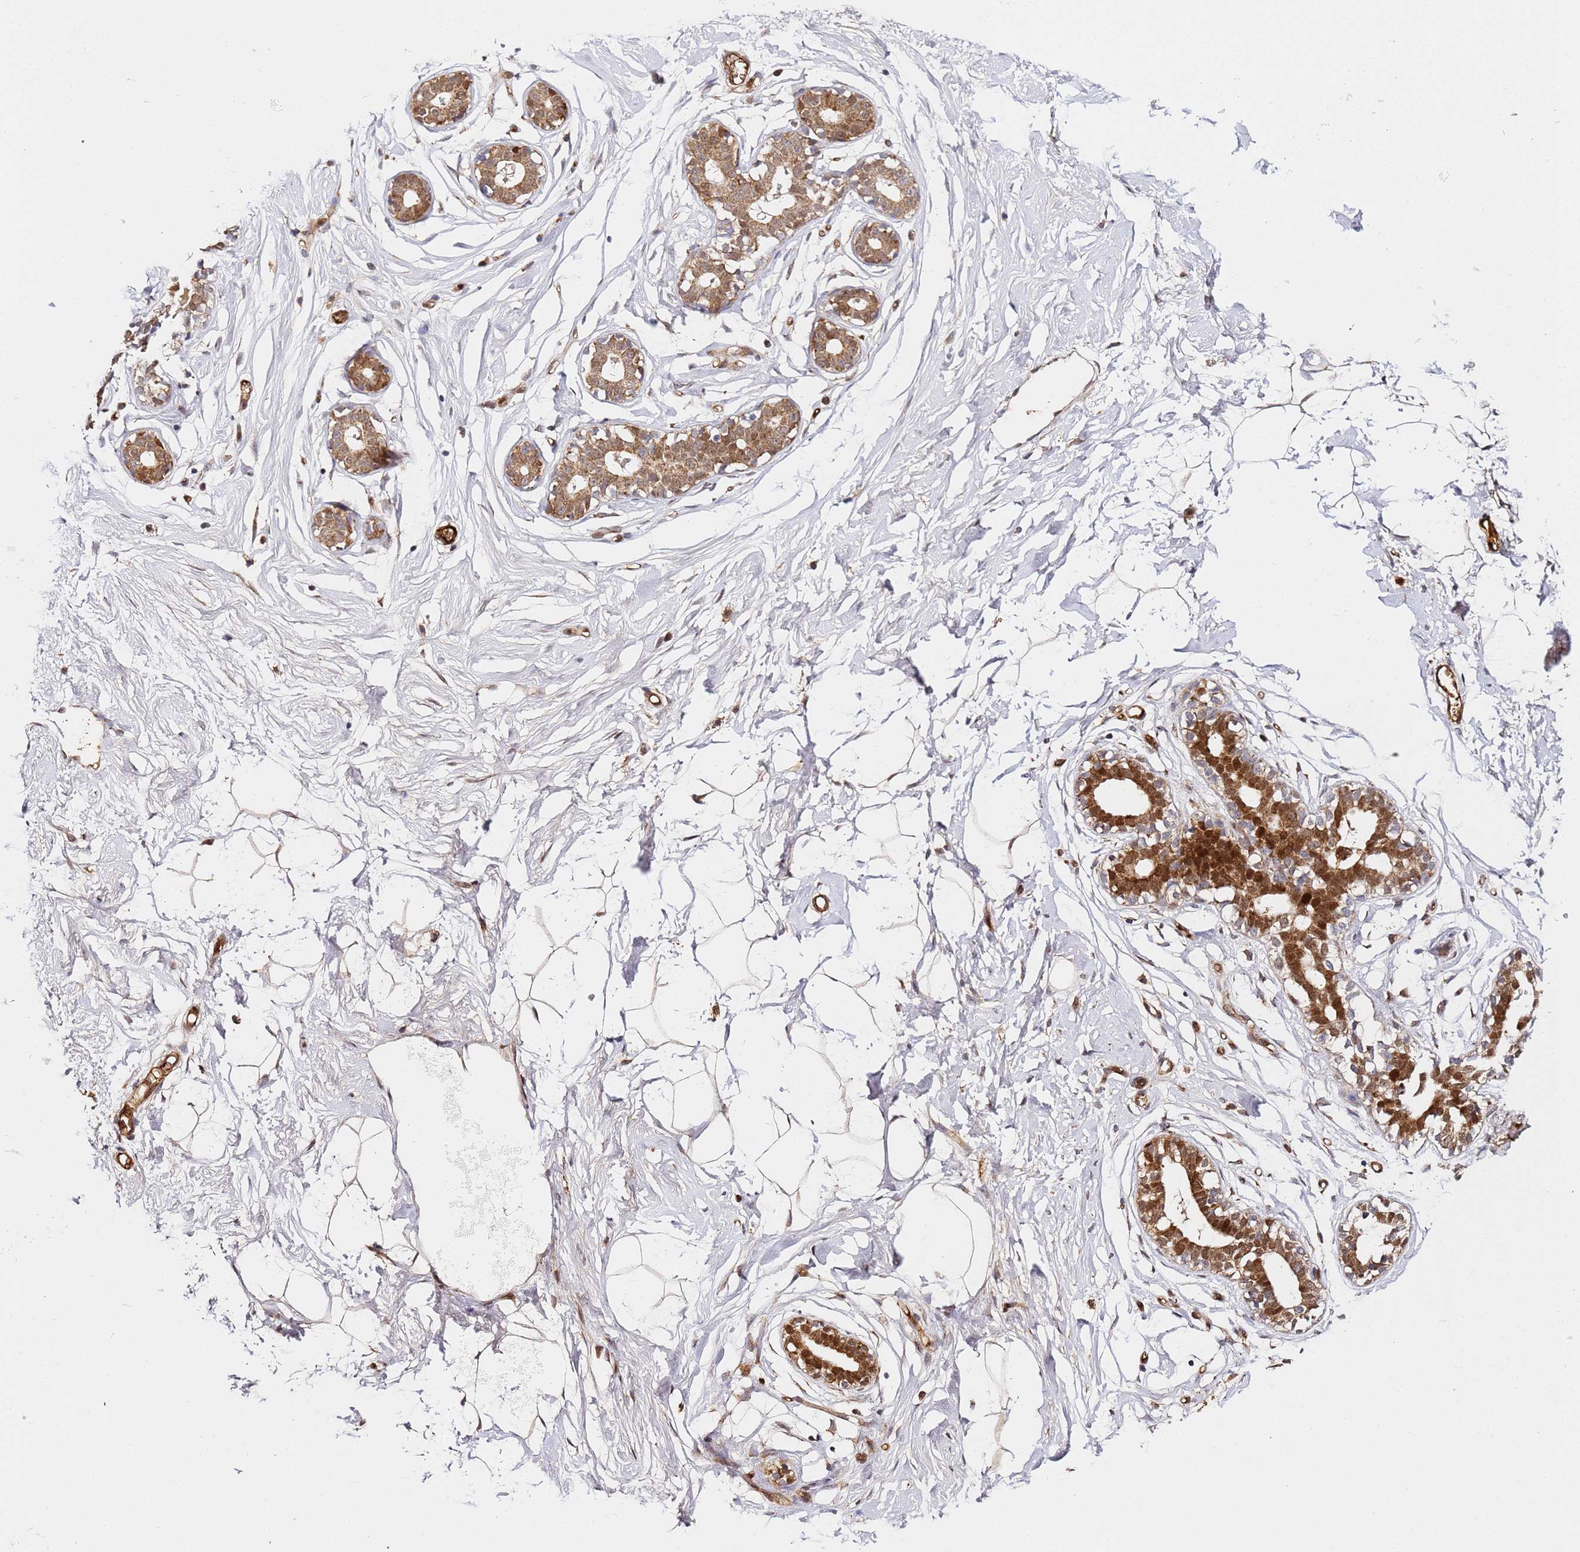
{"staining": {"intensity": "moderate", "quantity": "<25%", "location": "cytoplasmic/membranous,nuclear"}, "tissue": "breast", "cell_type": "Adipocytes", "image_type": "normal", "snomed": [{"axis": "morphology", "description": "Normal tissue, NOS"}, {"axis": "morphology", "description": "Adenoma, NOS"}, {"axis": "topography", "description": "Breast"}], "caption": "Breast stained with IHC exhibits moderate cytoplasmic/membranous,nuclear positivity in approximately <25% of adipocytes.", "gene": "SMOX", "patient": {"sex": "female", "age": 23}}